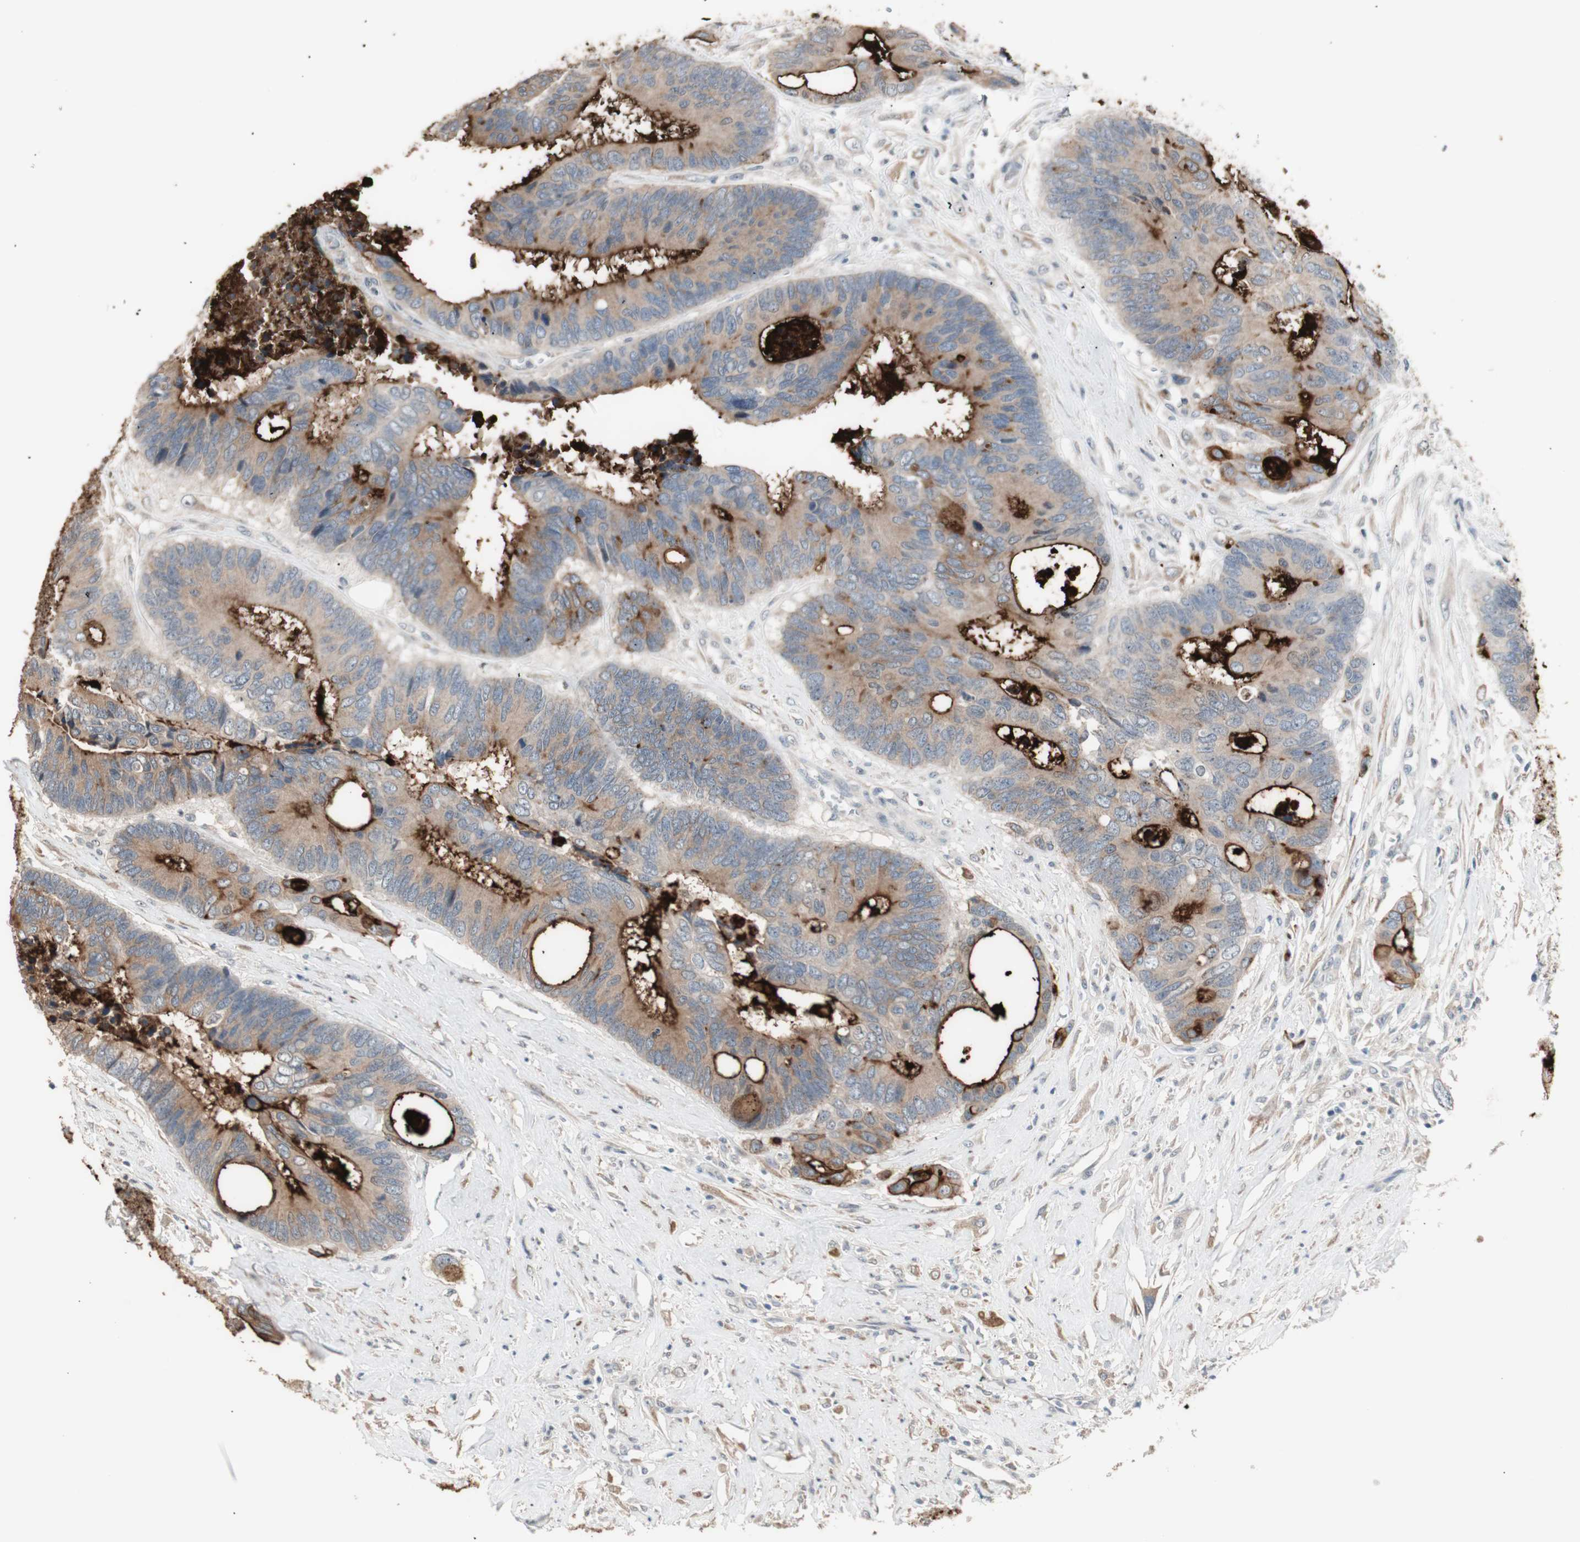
{"staining": {"intensity": "strong", "quantity": ">75%", "location": "cytoplasmic/membranous"}, "tissue": "colorectal cancer", "cell_type": "Tumor cells", "image_type": "cancer", "snomed": [{"axis": "morphology", "description": "Adenocarcinoma, NOS"}, {"axis": "topography", "description": "Rectum"}], "caption": "Tumor cells reveal high levels of strong cytoplasmic/membranous positivity in about >75% of cells in human colorectal cancer (adenocarcinoma). Using DAB (brown) and hematoxylin (blue) stains, captured at high magnification using brightfield microscopy.", "gene": "TASOR", "patient": {"sex": "male", "age": 55}}